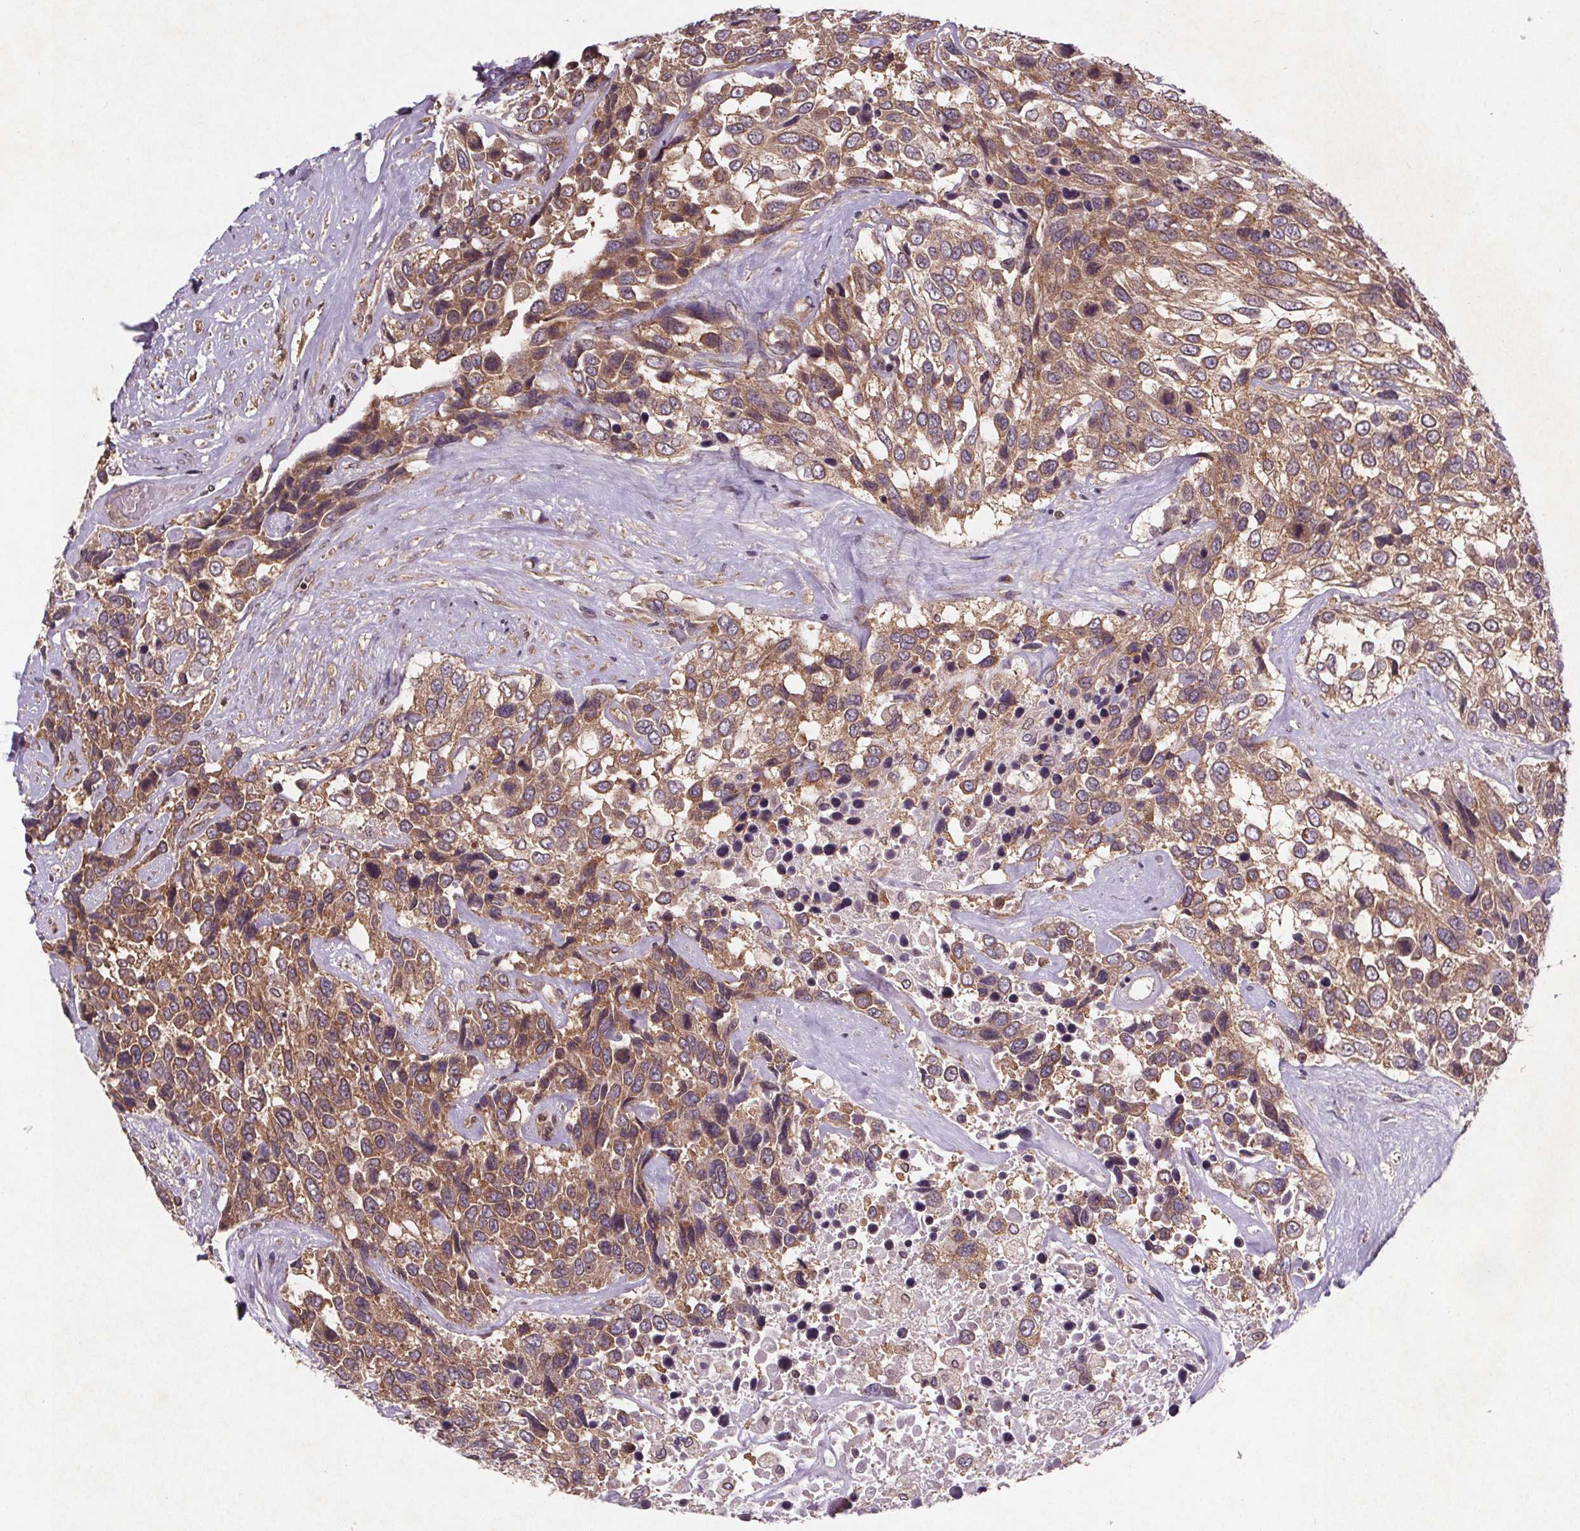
{"staining": {"intensity": "moderate", "quantity": ">75%", "location": "cytoplasmic/membranous"}, "tissue": "urothelial cancer", "cell_type": "Tumor cells", "image_type": "cancer", "snomed": [{"axis": "morphology", "description": "Urothelial carcinoma, High grade"}, {"axis": "topography", "description": "Urinary bladder"}], "caption": "Protein positivity by immunohistochemistry shows moderate cytoplasmic/membranous expression in approximately >75% of tumor cells in urothelial carcinoma (high-grade).", "gene": "STRN3", "patient": {"sex": "female", "age": 70}}